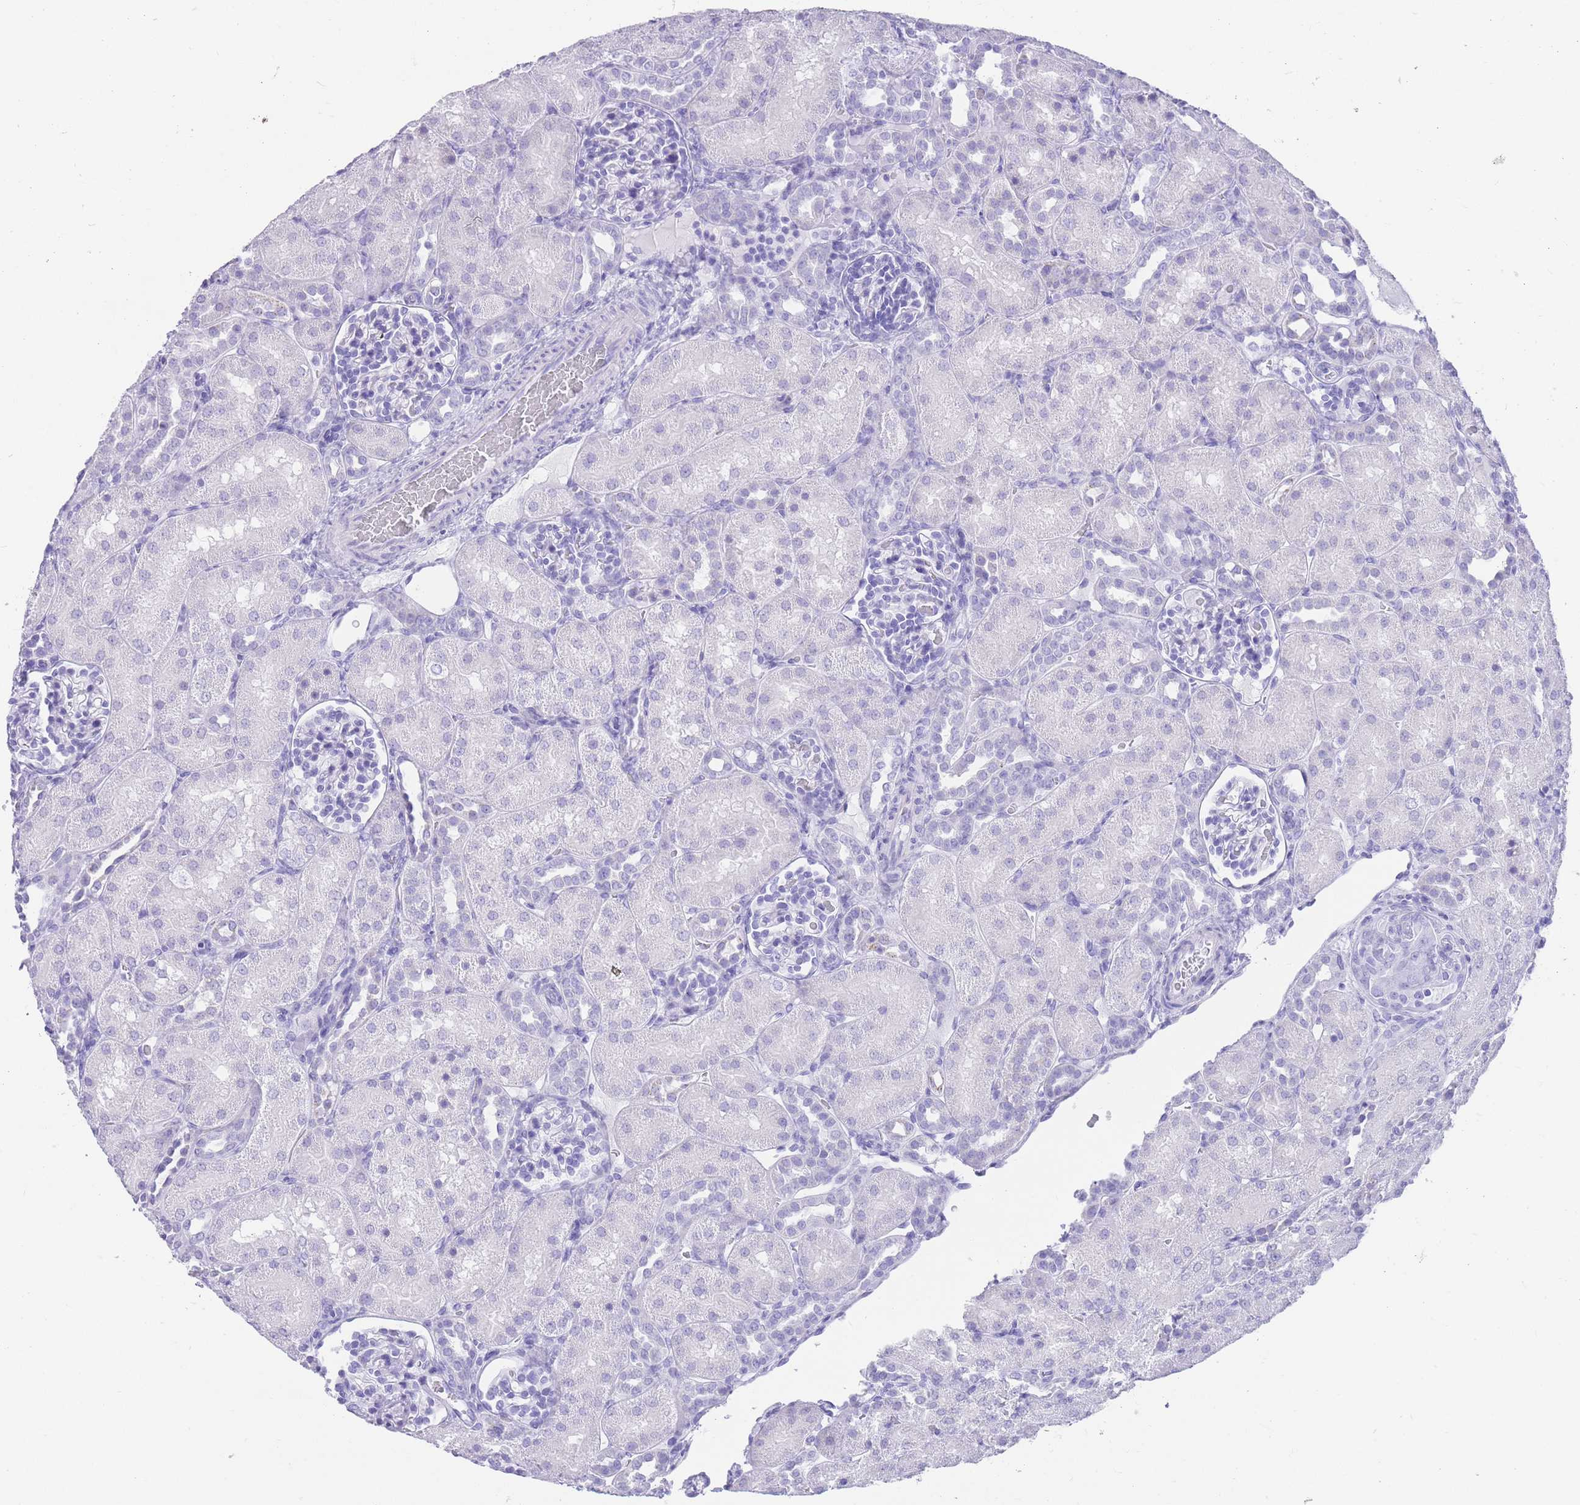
{"staining": {"intensity": "negative", "quantity": "none", "location": "none"}, "tissue": "kidney", "cell_type": "Cells in glomeruli", "image_type": "normal", "snomed": [{"axis": "morphology", "description": "Normal tissue, NOS"}, {"axis": "topography", "description": "Kidney"}], "caption": "An IHC micrograph of unremarkable kidney is shown. There is no staining in cells in glomeruli of kidney. (IHC, brightfield microscopy, high magnification).", "gene": "ELOA2", "patient": {"sex": "male", "age": 1}}